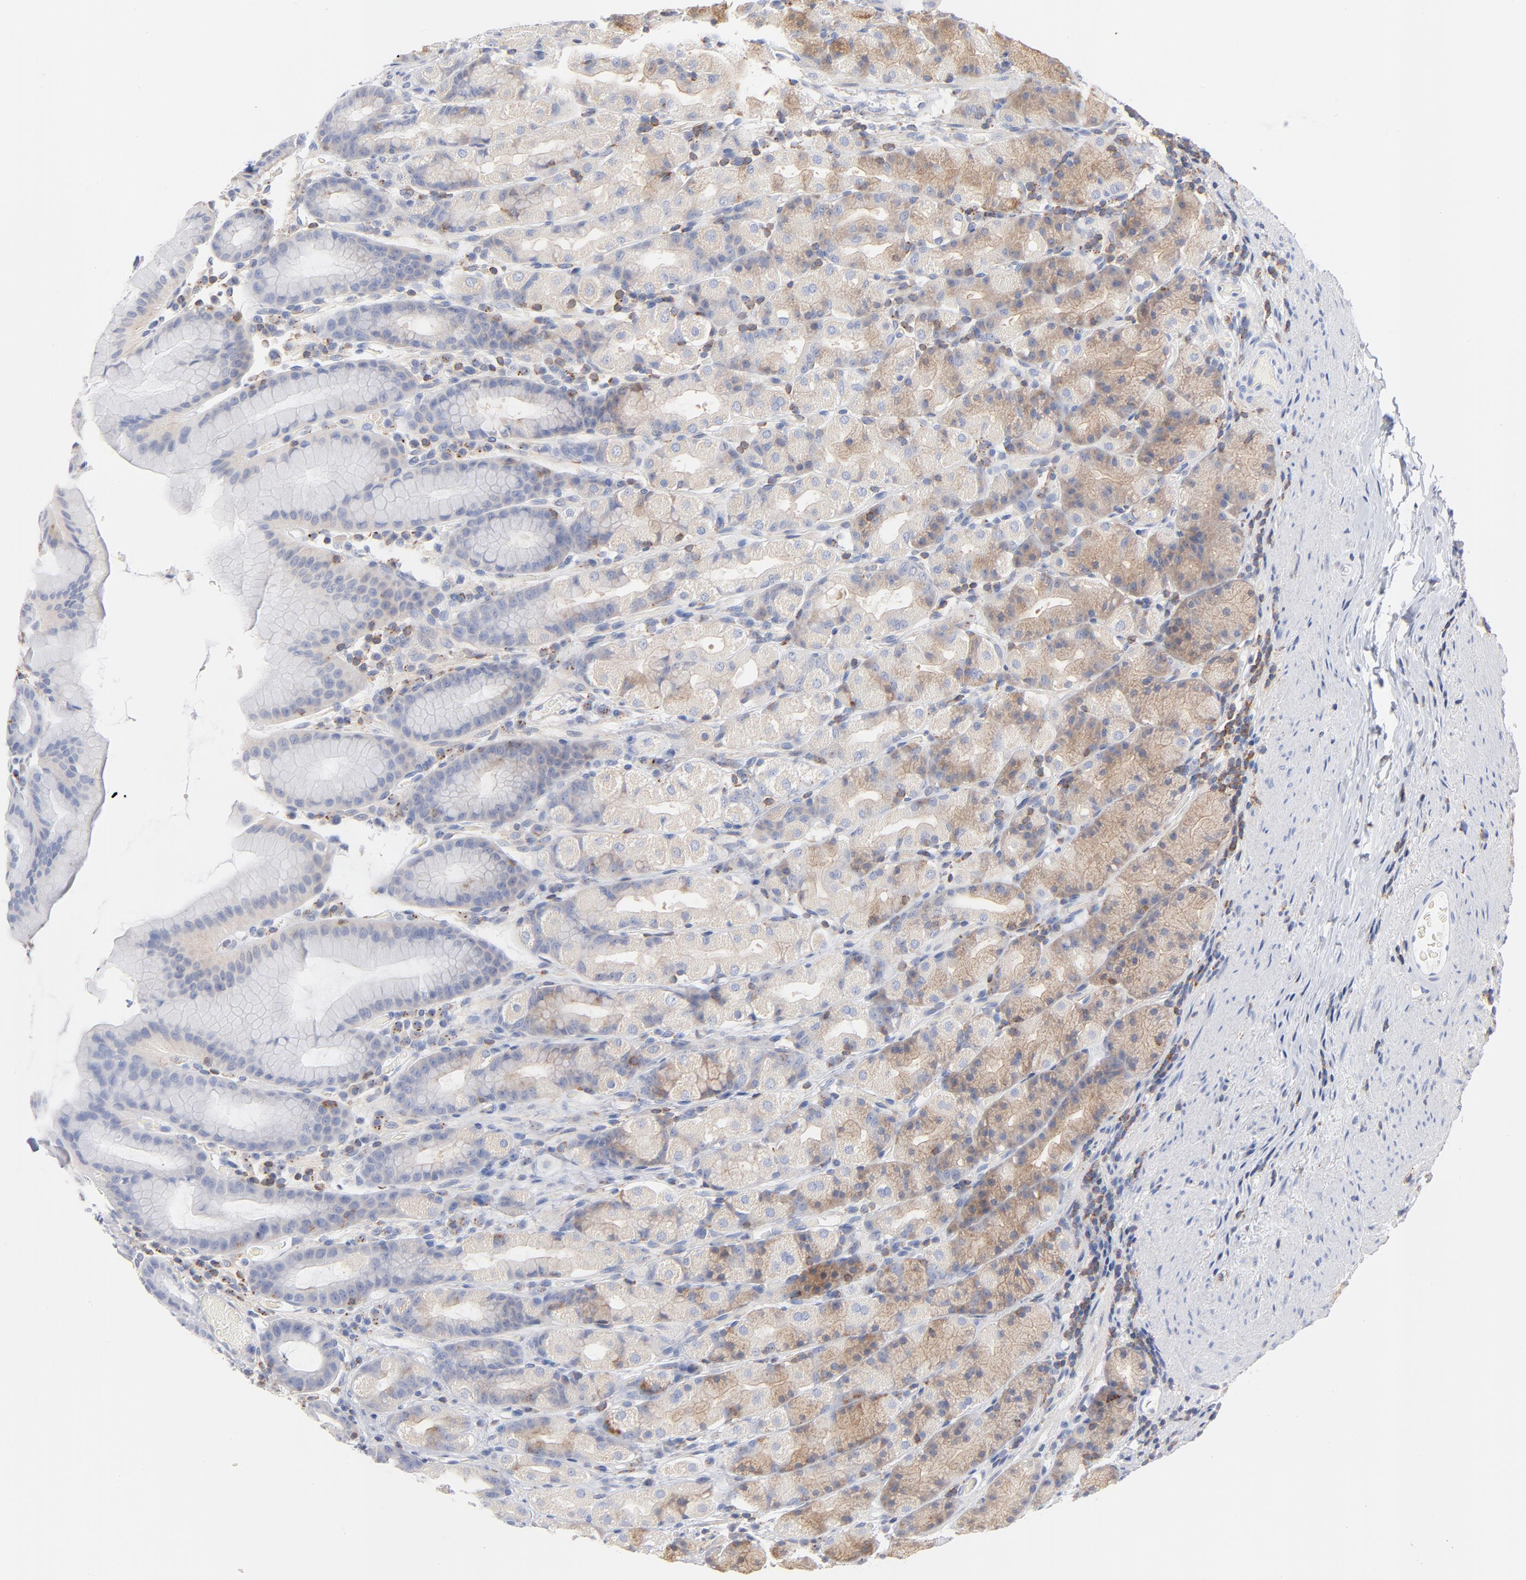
{"staining": {"intensity": "weak", "quantity": "25%-75%", "location": "cytoplasmic/membranous"}, "tissue": "stomach", "cell_type": "Glandular cells", "image_type": "normal", "snomed": [{"axis": "morphology", "description": "Normal tissue, NOS"}, {"axis": "topography", "description": "Stomach, upper"}], "caption": "This is a photomicrograph of IHC staining of normal stomach, which shows weak positivity in the cytoplasmic/membranous of glandular cells.", "gene": "SEPTIN11", "patient": {"sex": "male", "age": 68}}